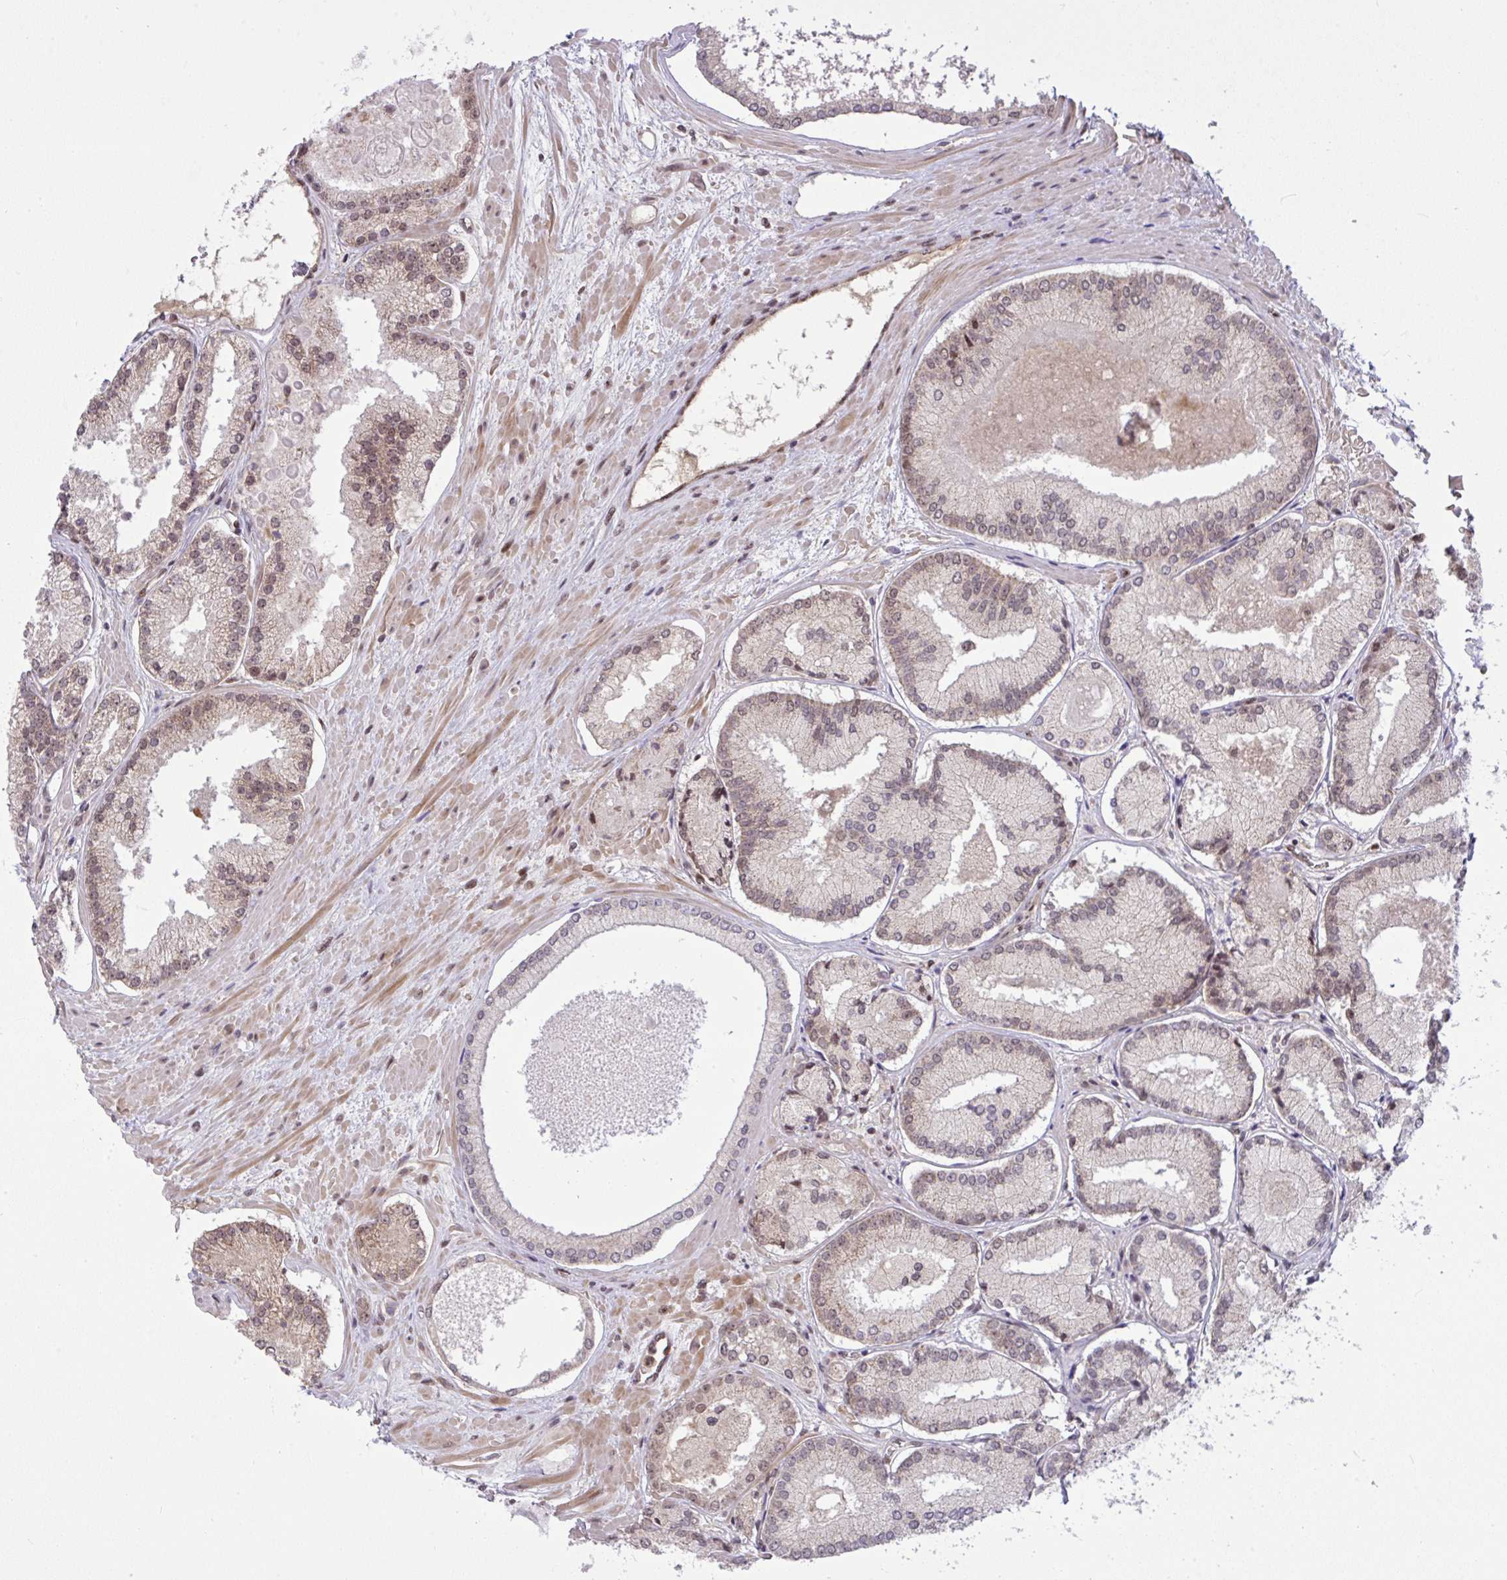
{"staining": {"intensity": "moderate", "quantity": "25%-75%", "location": "nuclear"}, "tissue": "prostate cancer", "cell_type": "Tumor cells", "image_type": "cancer", "snomed": [{"axis": "morphology", "description": "Adenocarcinoma, High grade"}, {"axis": "topography", "description": "Prostate"}], "caption": "Immunohistochemistry (IHC) histopathology image of high-grade adenocarcinoma (prostate) stained for a protein (brown), which displays medium levels of moderate nuclear positivity in approximately 25%-75% of tumor cells.", "gene": "KLF2", "patient": {"sex": "male", "age": 73}}